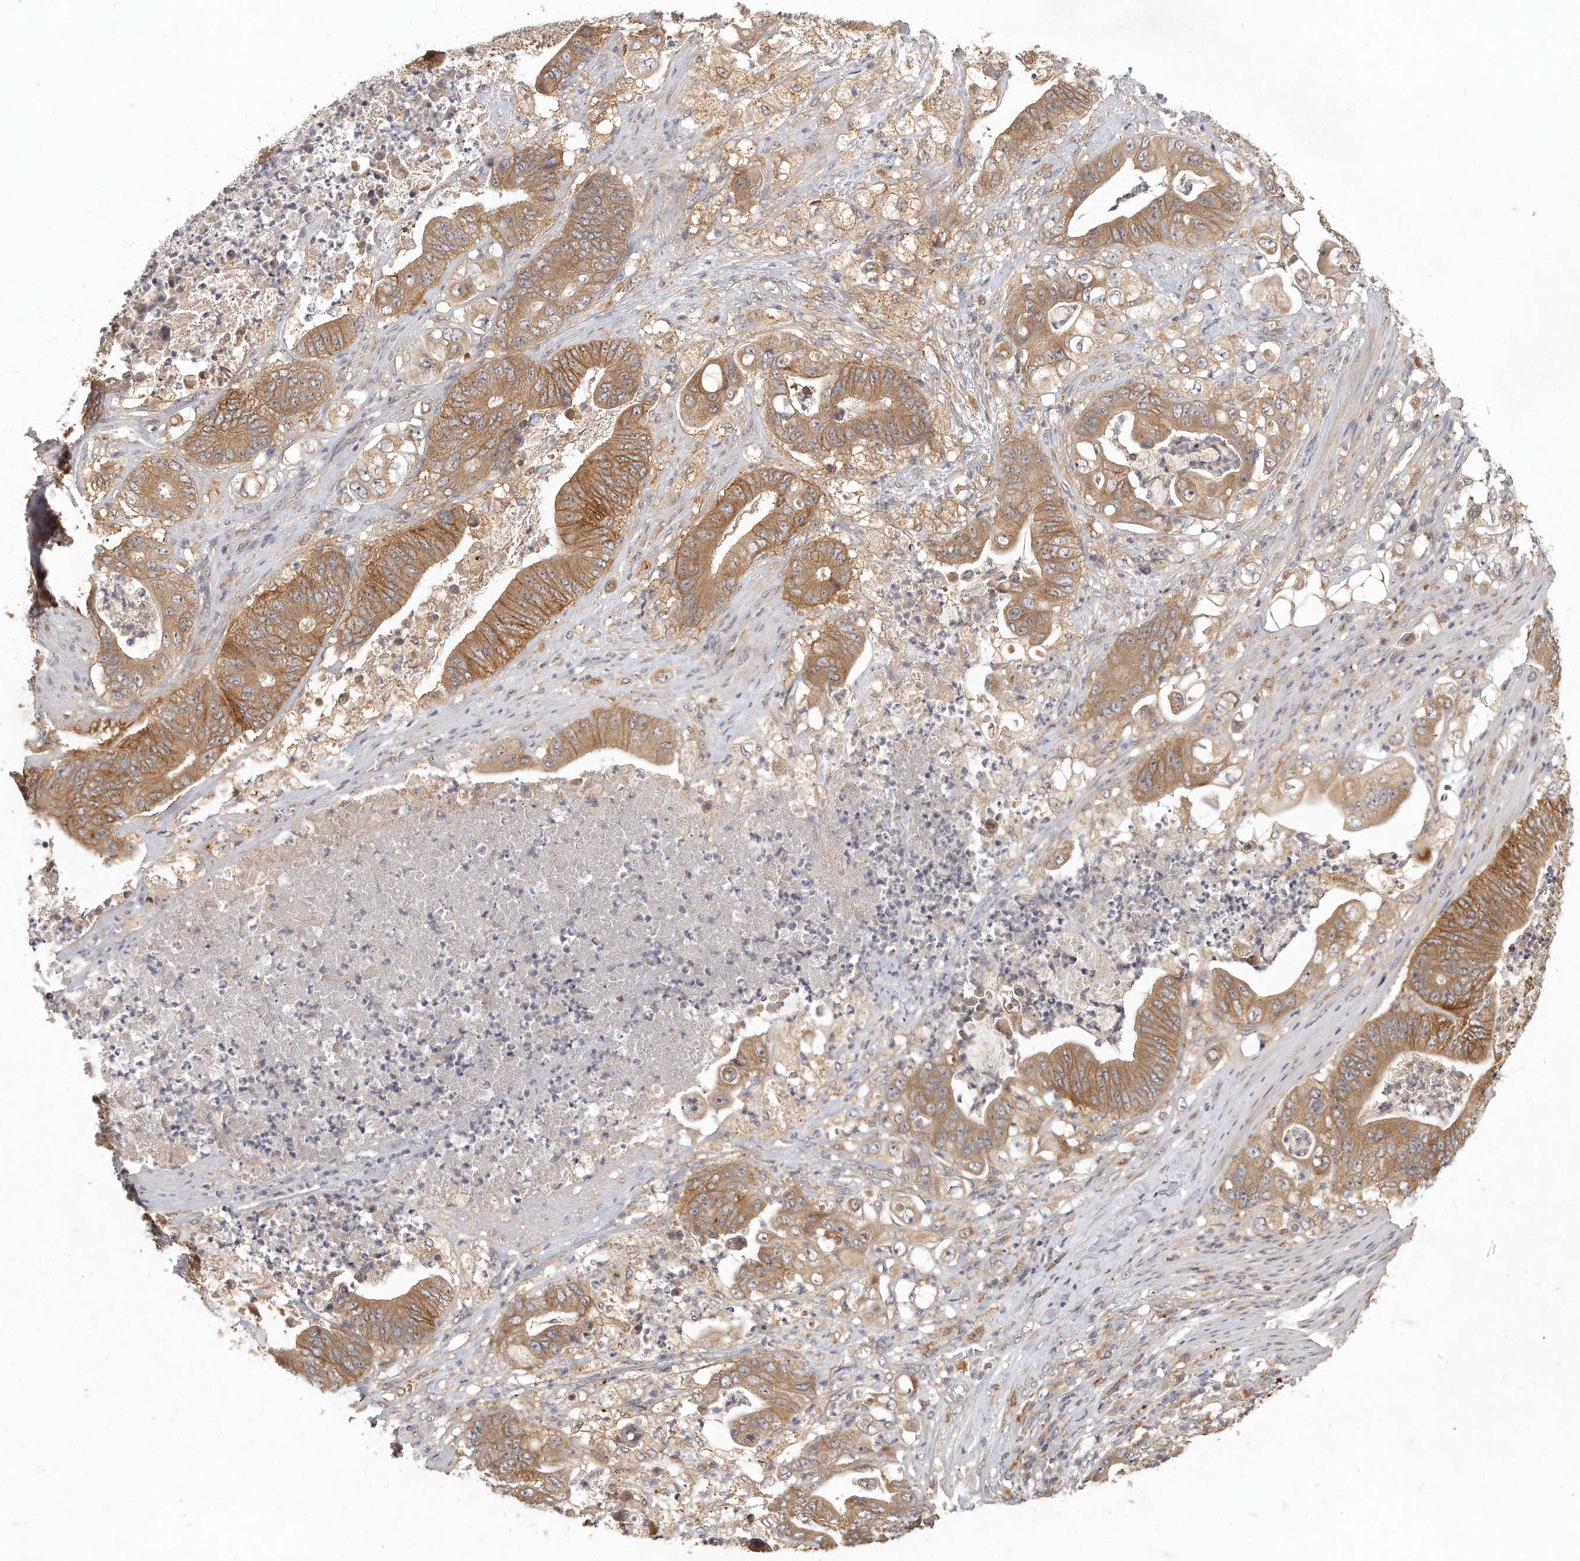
{"staining": {"intensity": "moderate", "quantity": ">75%", "location": "cytoplasmic/membranous"}, "tissue": "stomach cancer", "cell_type": "Tumor cells", "image_type": "cancer", "snomed": [{"axis": "morphology", "description": "Adenocarcinoma, NOS"}, {"axis": "topography", "description": "Stomach"}], "caption": "This is a micrograph of immunohistochemistry staining of stomach cancer (adenocarcinoma), which shows moderate expression in the cytoplasmic/membranous of tumor cells.", "gene": "LGALS8", "patient": {"sex": "female", "age": 73}}